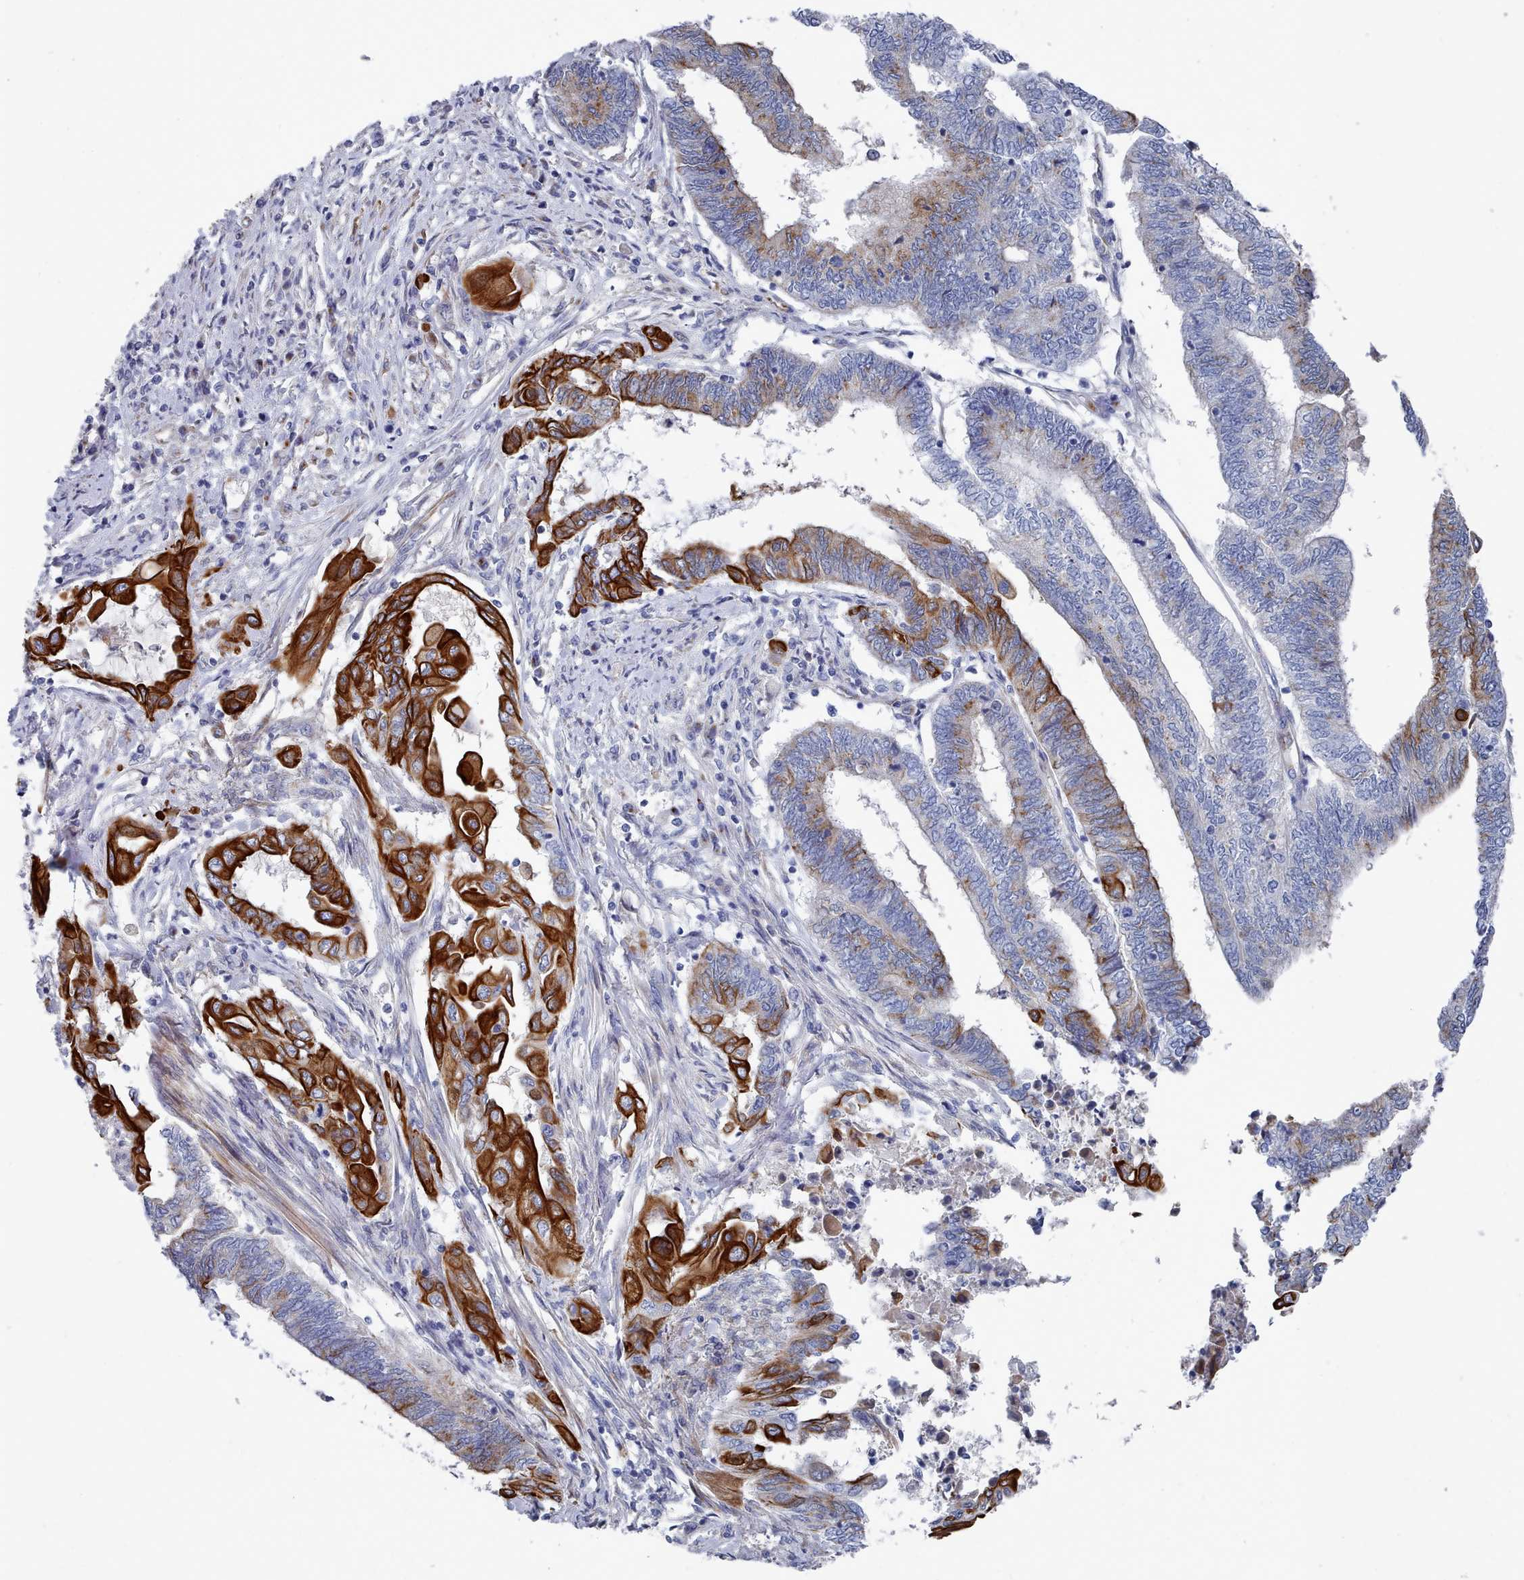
{"staining": {"intensity": "strong", "quantity": "25%-75%", "location": "cytoplasmic/membranous"}, "tissue": "endometrial cancer", "cell_type": "Tumor cells", "image_type": "cancer", "snomed": [{"axis": "morphology", "description": "Adenocarcinoma, NOS"}, {"axis": "topography", "description": "Uterus"}, {"axis": "topography", "description": "Endometrium"}], "caption": "An immunohistochemistry histopathology image of tumor tissue is shown. Protein staining in brown shows strong cytoplasmic/membranous positivity in endometrial cancer within tumor cells. The protein of interest is shown in brown color, while the nuclei are stained blue.", "gene": "PDE4C", "patient": {"sex": "female", "age": 70}}